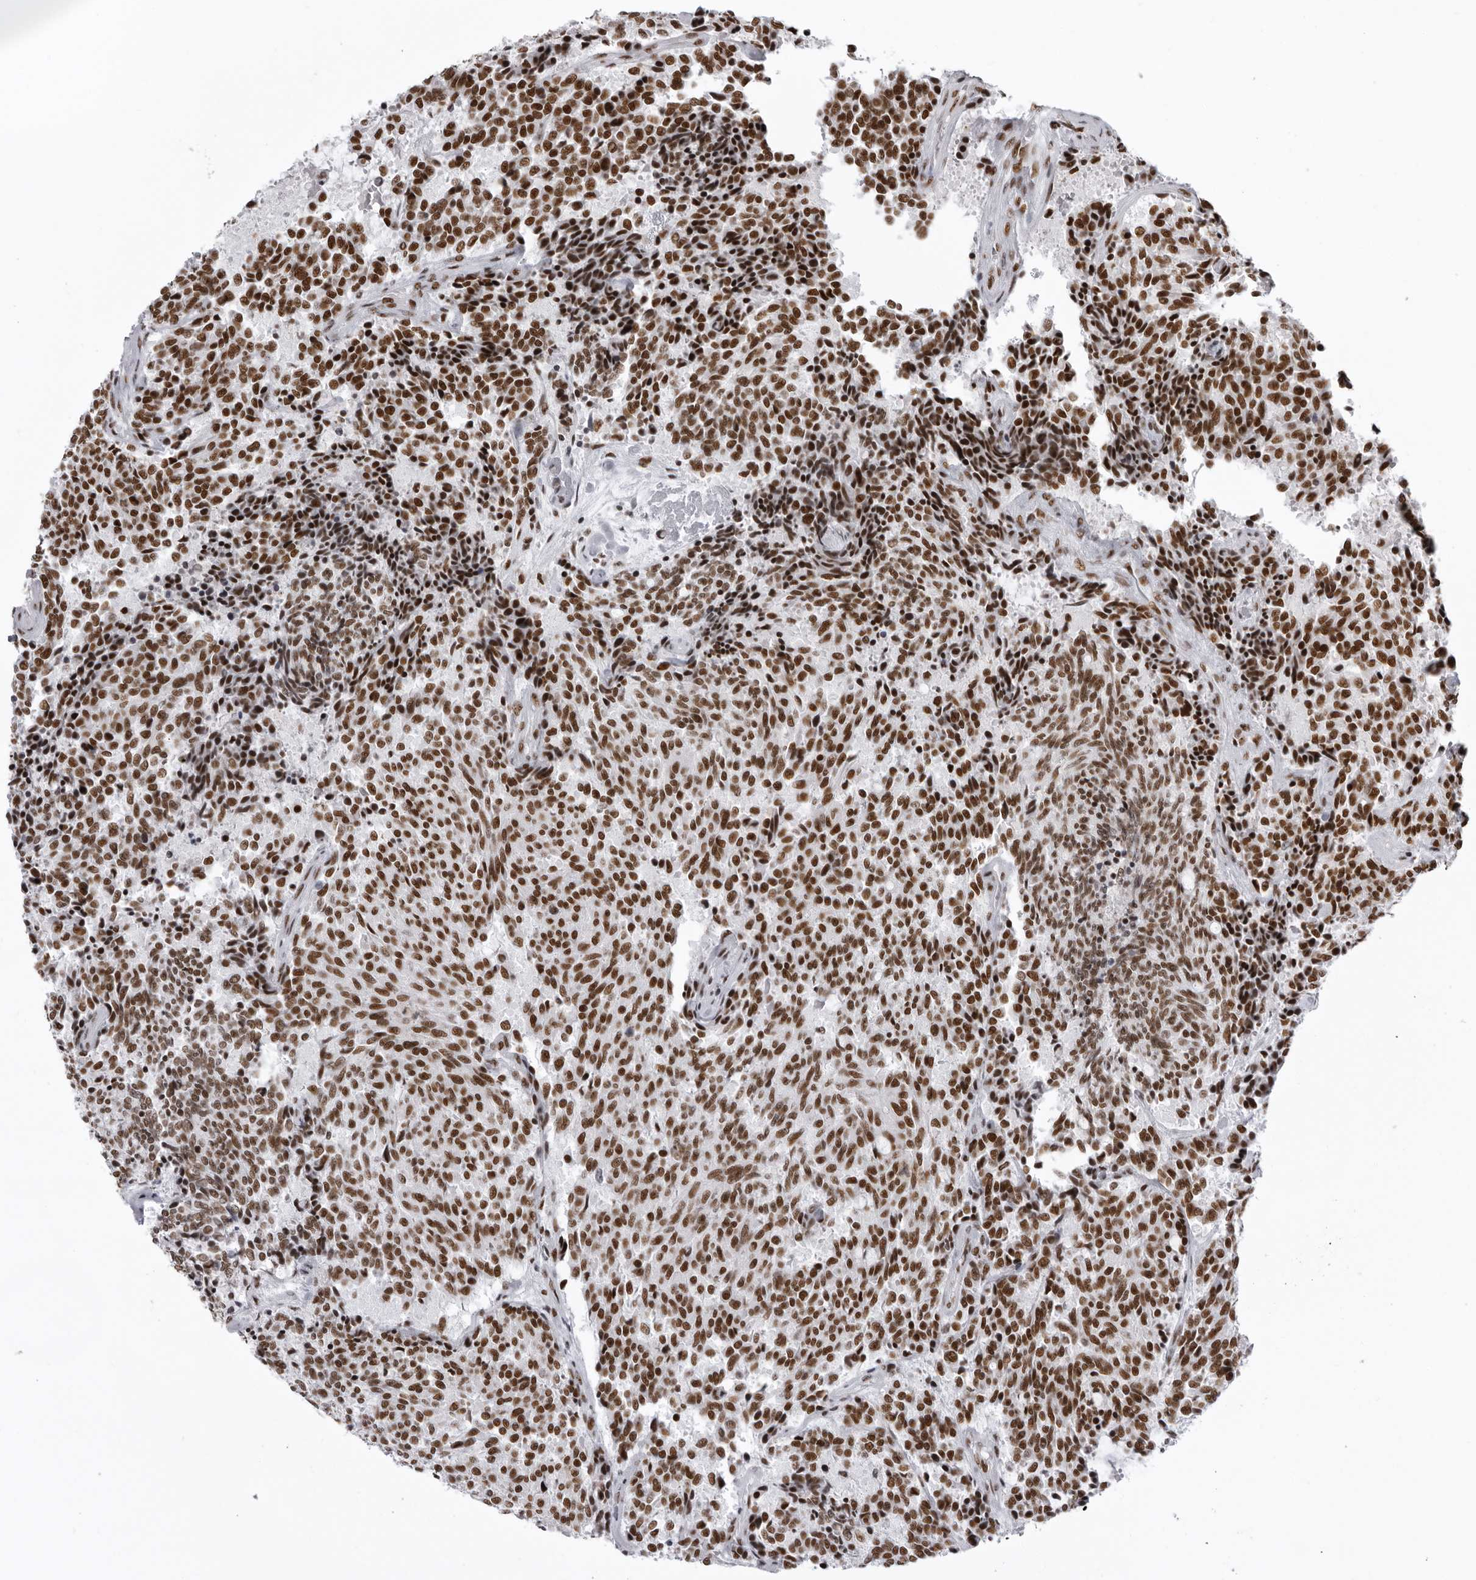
{"staining": {"intensity": "strong", "quantity": ">75%", "location": "nuclear"}, "tissue": "carcinoid", "cell_type": "Tumor cells", "image_type": "cancer", "snomed": [{"axis": "morphology", "description": "Carcinoid, malignant, NOS"}, {"axis": "topography", "description": "Pancreas"}], "caption": "Protein staining of carcinoid tissue exhibits strong nuclear staining in about >75% of tumor cells.", "gene": "DHX9", "patient": {"sex": "female", "age": 54}}